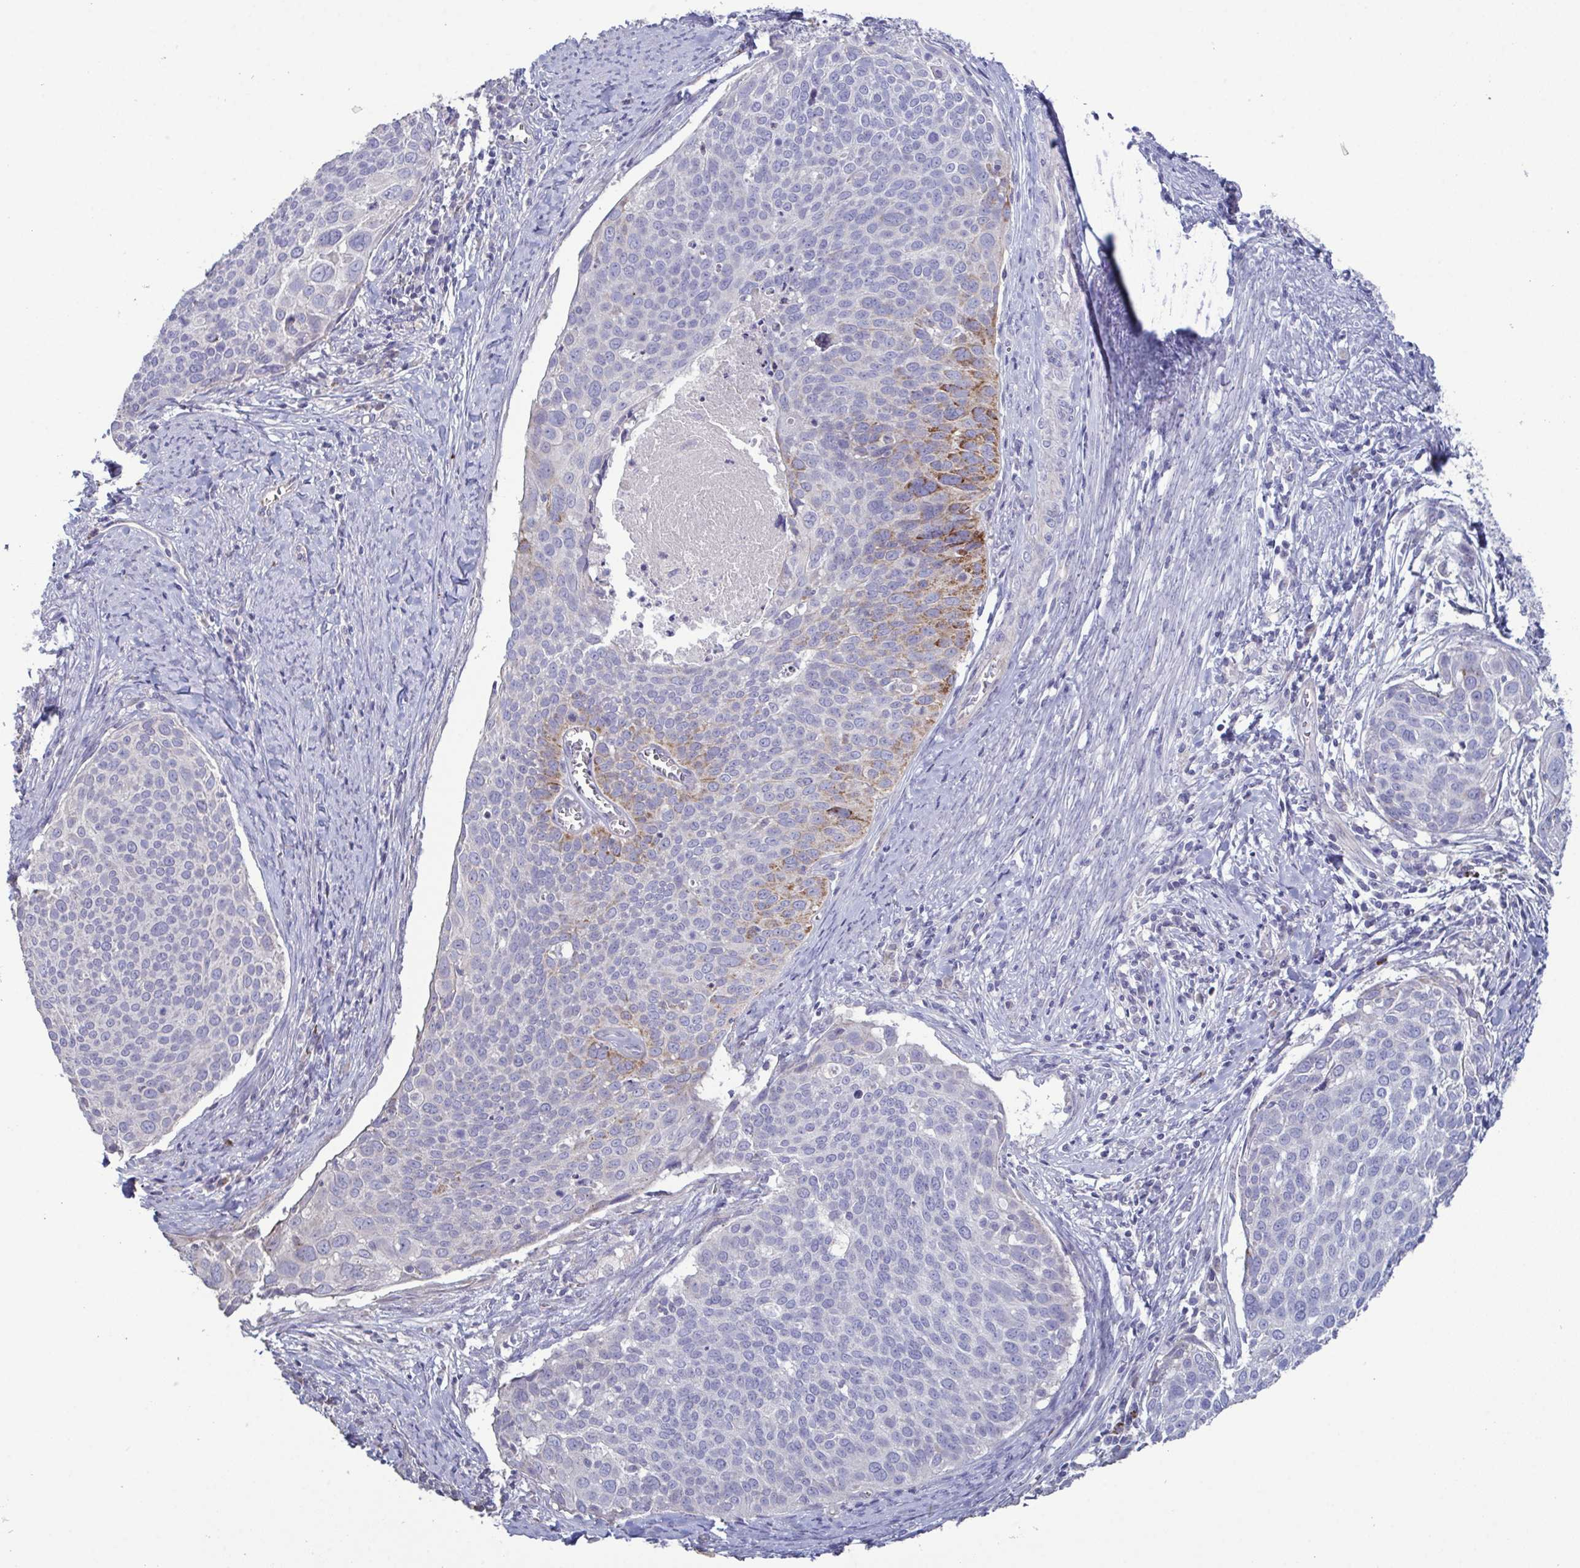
{"staining": {"intensity": "moderate", "quantity": "<25%", "location": "cytoplasmic/membranous"}, "tissue": "cervical cancer", "cell_type": "Tumor cells", "image_type": "cancer", "snomed": [{"axis": "morphology", "description": "Squamous cell carcinoma, NOS"}, {"axis": "topography", "description": "Cervix"}], "caption": "Immunohistochemistry (IHC) micrograph of neoplastic tissue: human cervical cancer (squamous cell carcinoma) stained using immunohistochemistry demonstrates low levels of moderate protein expression localized specifically in the cytoplasmic/membranous of tumor cells, appearing as a cytoplasmic/membranous brown color.", "gene": "GLDC", "patient": {"sex": "female", "age": 39}}